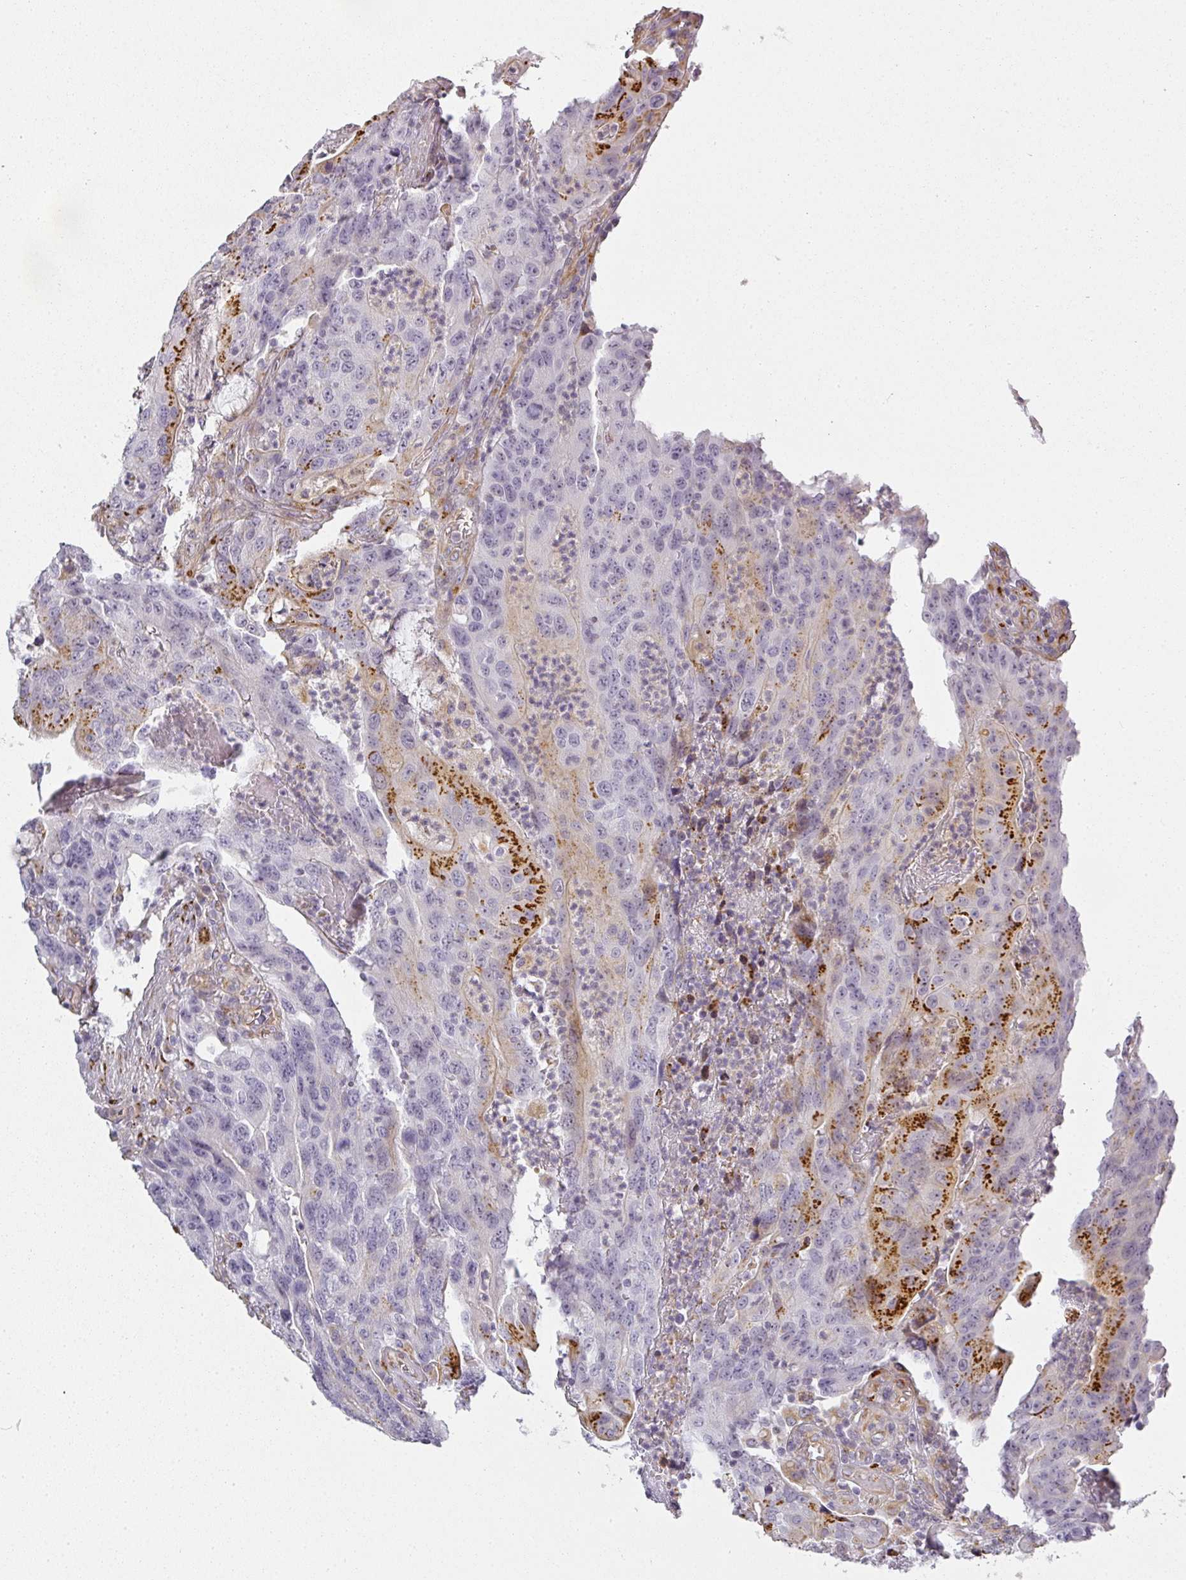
{"staining": {"intensity": "strong", "quantity": "<25%", "location": "cytoplasmic/membranous"}, "tissue": "colorectal cancer", "cell_type": "Tumor cells", "image_type": "cancer", "snomed": [{"axis": "morphology", "description": "Adenocarcinoma, NOS"}, {"axis": "topography", "description": "Colon"}], "caption": "IHC of human colorectal cancer (adenocarcinoma) displays medium levels of strong cytoplasmic/membranous positivity in approximately <25% of tumor cells. The staining is performed using DAB (3,3'-diaminobenzidine) brown chromogen to label protein expression. The nuclei are counter-stained blue using hematoxylin.", "gene": "ATP8B2", "patient": {"sex": "male", "age": 83}}